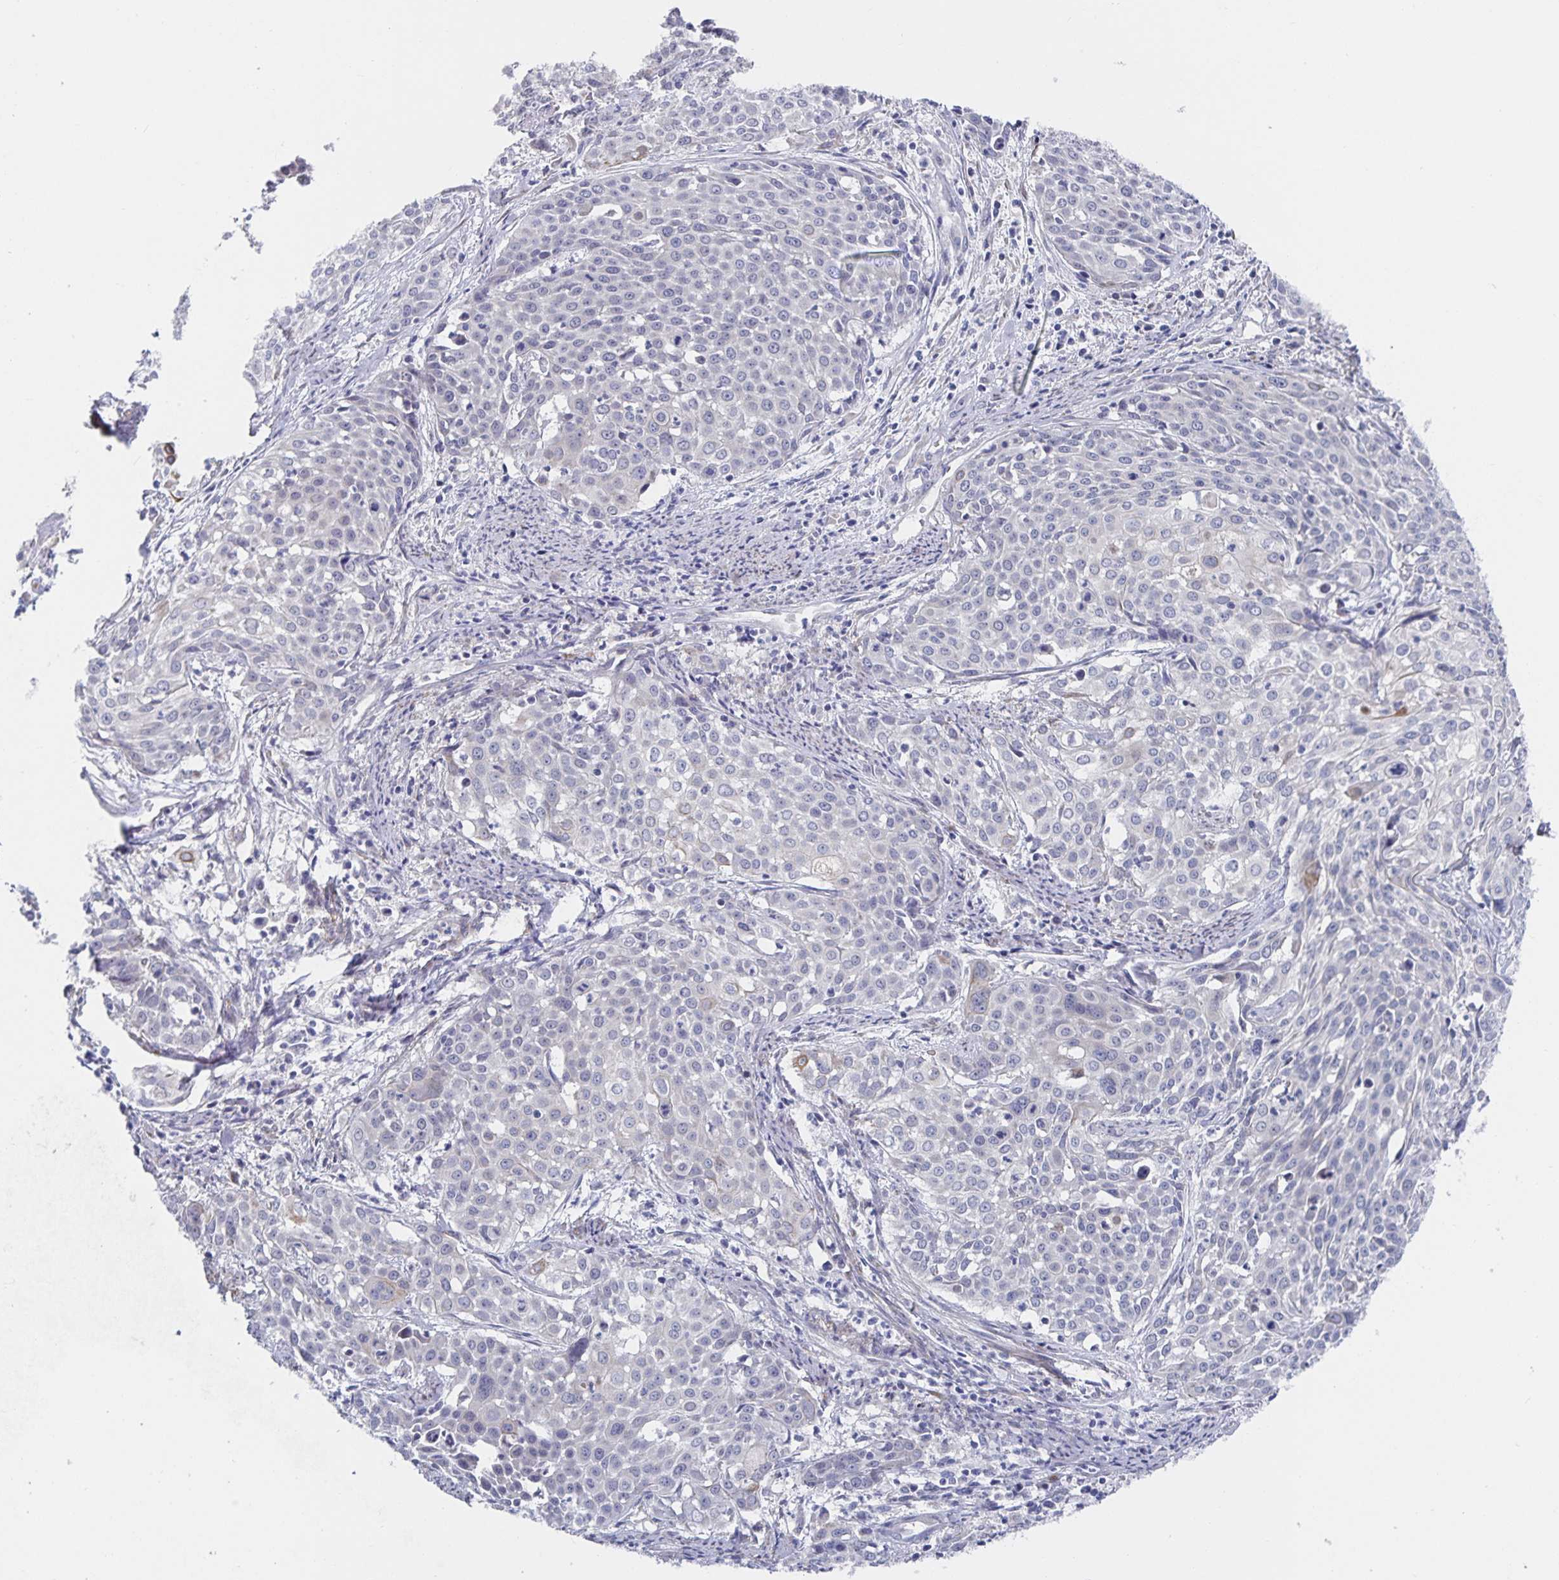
{"staining": {"intensity": "negative", "quantity": "none", "location": "none"}, "tissue": "cervical cancer", "cell_type": "Tumor cells", "image_type": "cancer", "snomed": [{"axis": "morphology", "description": "Squamous cell carcinoma, NOS"}, {"axis": "topography", "description": "Cervix"}], "caption": "Image shows no protein staining in tumor cells of cervical cancer tissue.", "gene": "ZIK1", "patient": {"sex": "female", "age": 39}}